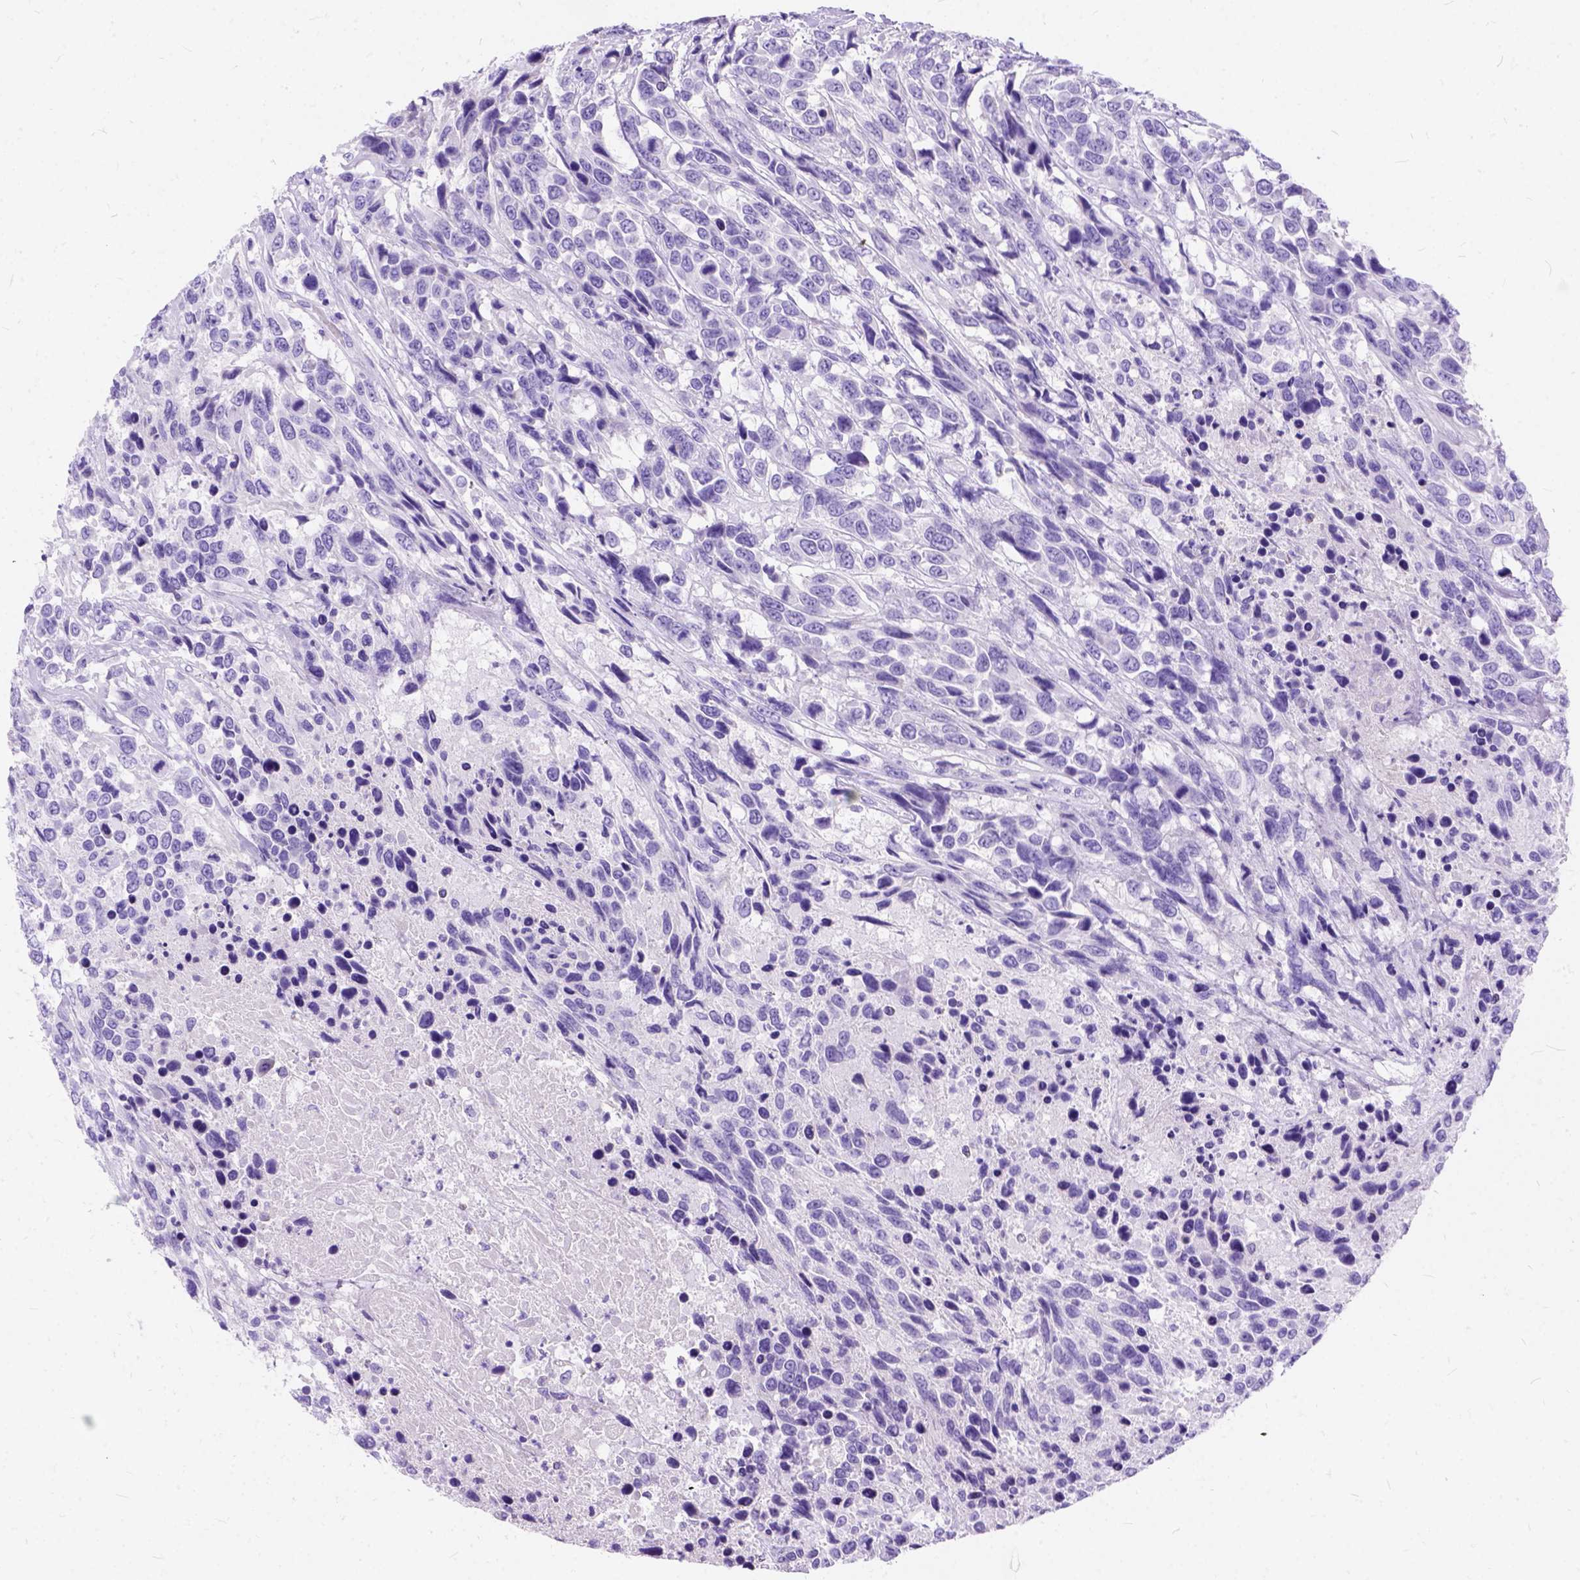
{"staining": {"intensity": "negative", "quantity": "none", "location": "none"}, "tissue": "urothelial cancer", "cell_type": "Tumor cells", "image_type": "cancer", "snomed": [{"axis": "morphology", "description": "Urothelial carcinoma, High grade"}, {"axis": "topography", "description": "Urinary bladder"}], "caption": "Tumor cells are negative for brown protein staining in urothelial cancer.", "gene": "C1QTNF3", "patient": {"sex": "female", "age": 70}}